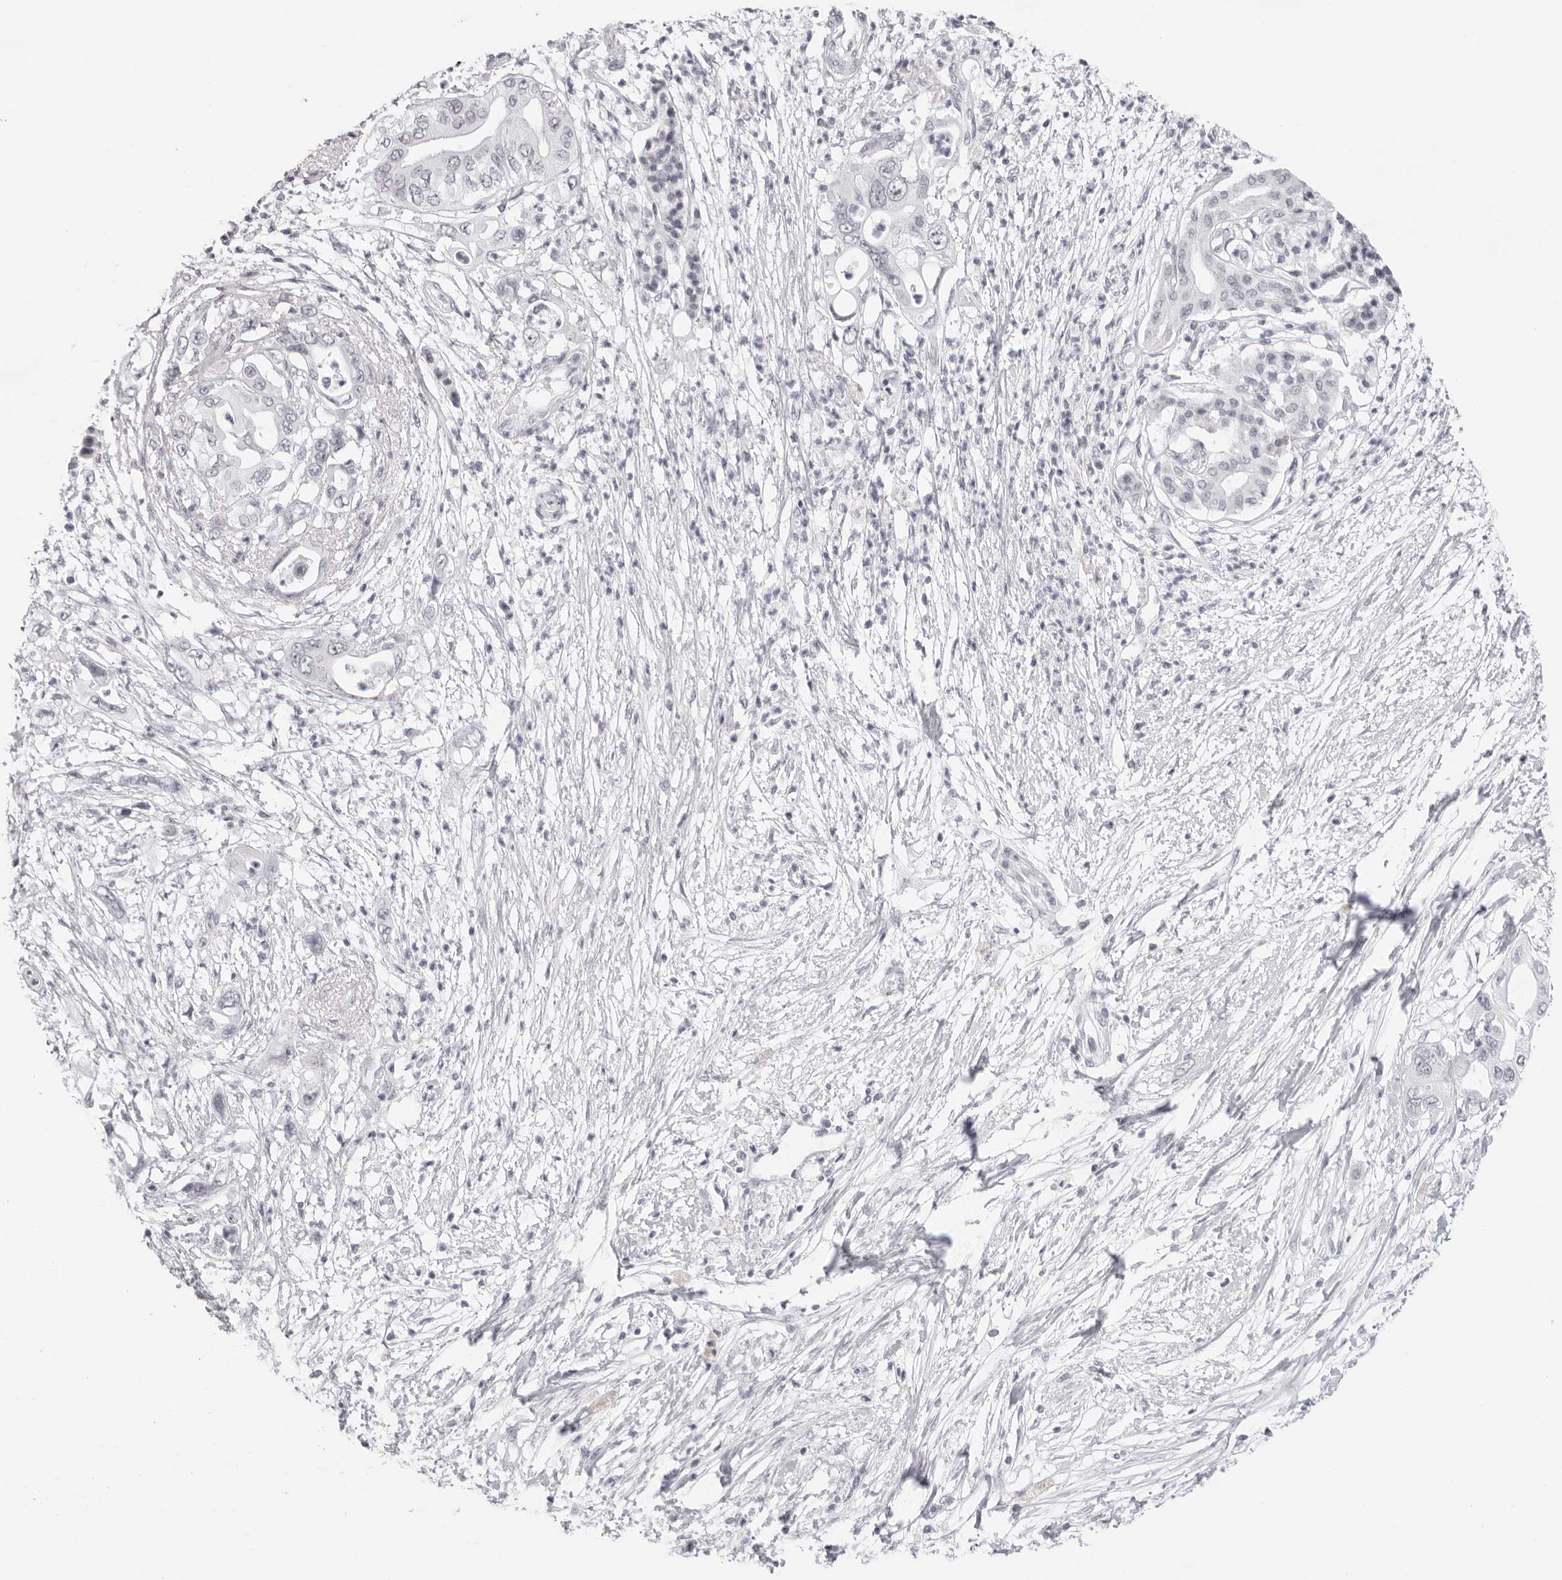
{"staining": {"intensity": "negative", "quantity": "none", "location": "none"}, "tissue": "pancreatic cancer", "cell_type": "Tumor cells", "image_type": "cancer", "snomed": [{"axis": "morphology", "description": "Adenocarcinoma, NOS"}, {"axis": "topography", "description": "Pancreas"}], "caption": "An immunohistochemistry (IHC) image of pancreatic cancer is shown. There is no staining in tumor cells of pancreatic cancer.", "gene": "KLK12", "patient": {"sex": "male", "age": 66}}